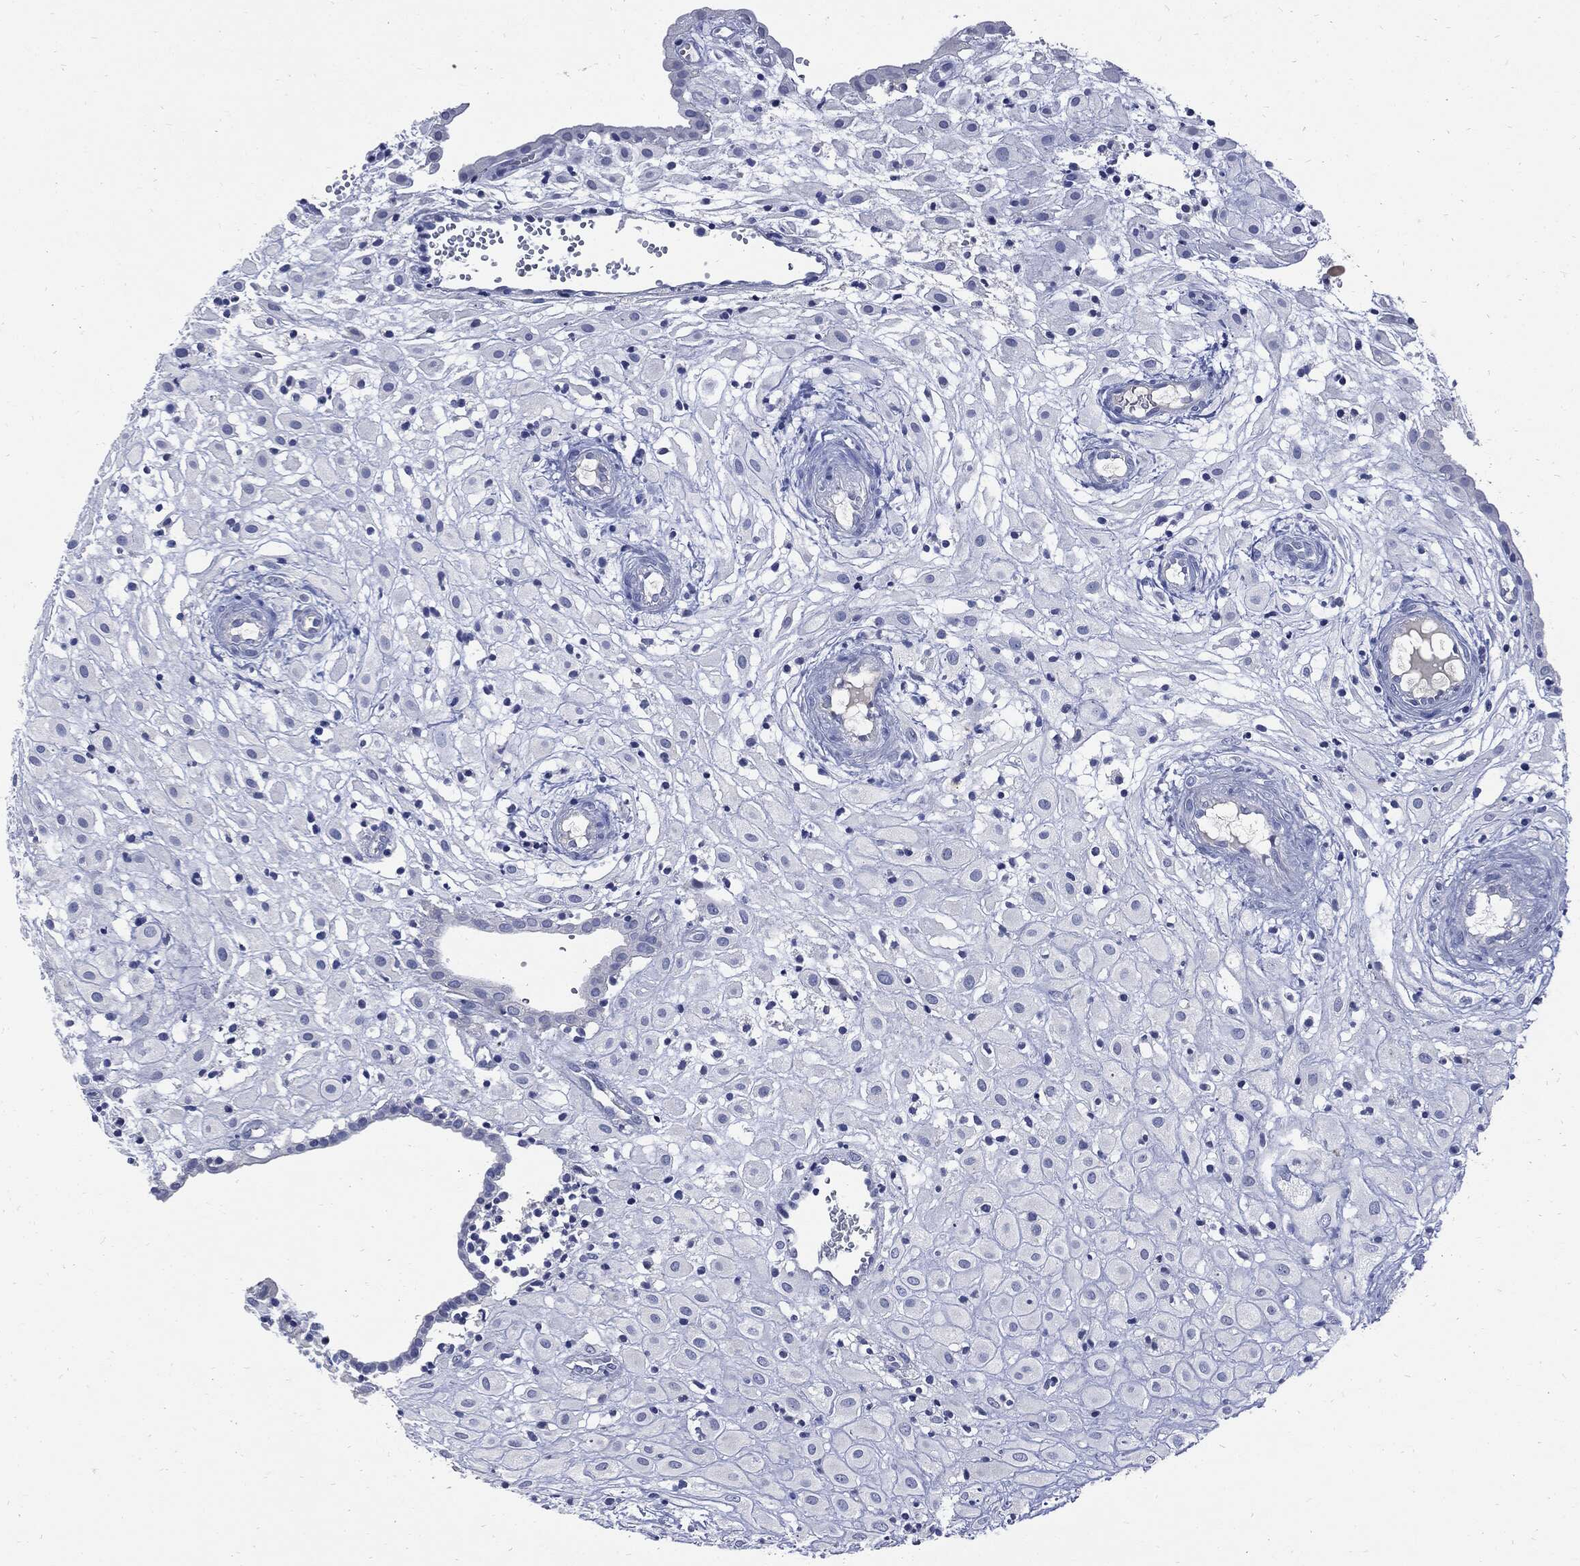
{"staining": {"intensity": "negative", "quantity": "none", "location": "none"}, "tissue": "placenta", "cell_type": "Decidual cells", "image_type": "normal", "snomed": [{"axis": "morphology", "description": "Normal tissue, NOS"}, {"axis": "topography", "description": "Placenta"}], "caption": "The histopathology image shows no significant expression in decidual cells of placenta. The staining was performed using DAB to visualize the protein expression in brown, while the nuclei were stained in blue with hematoxylin (Magnification: 20x).", "gene": "CPE", "patient": {"sex": "female", "age": 24}}